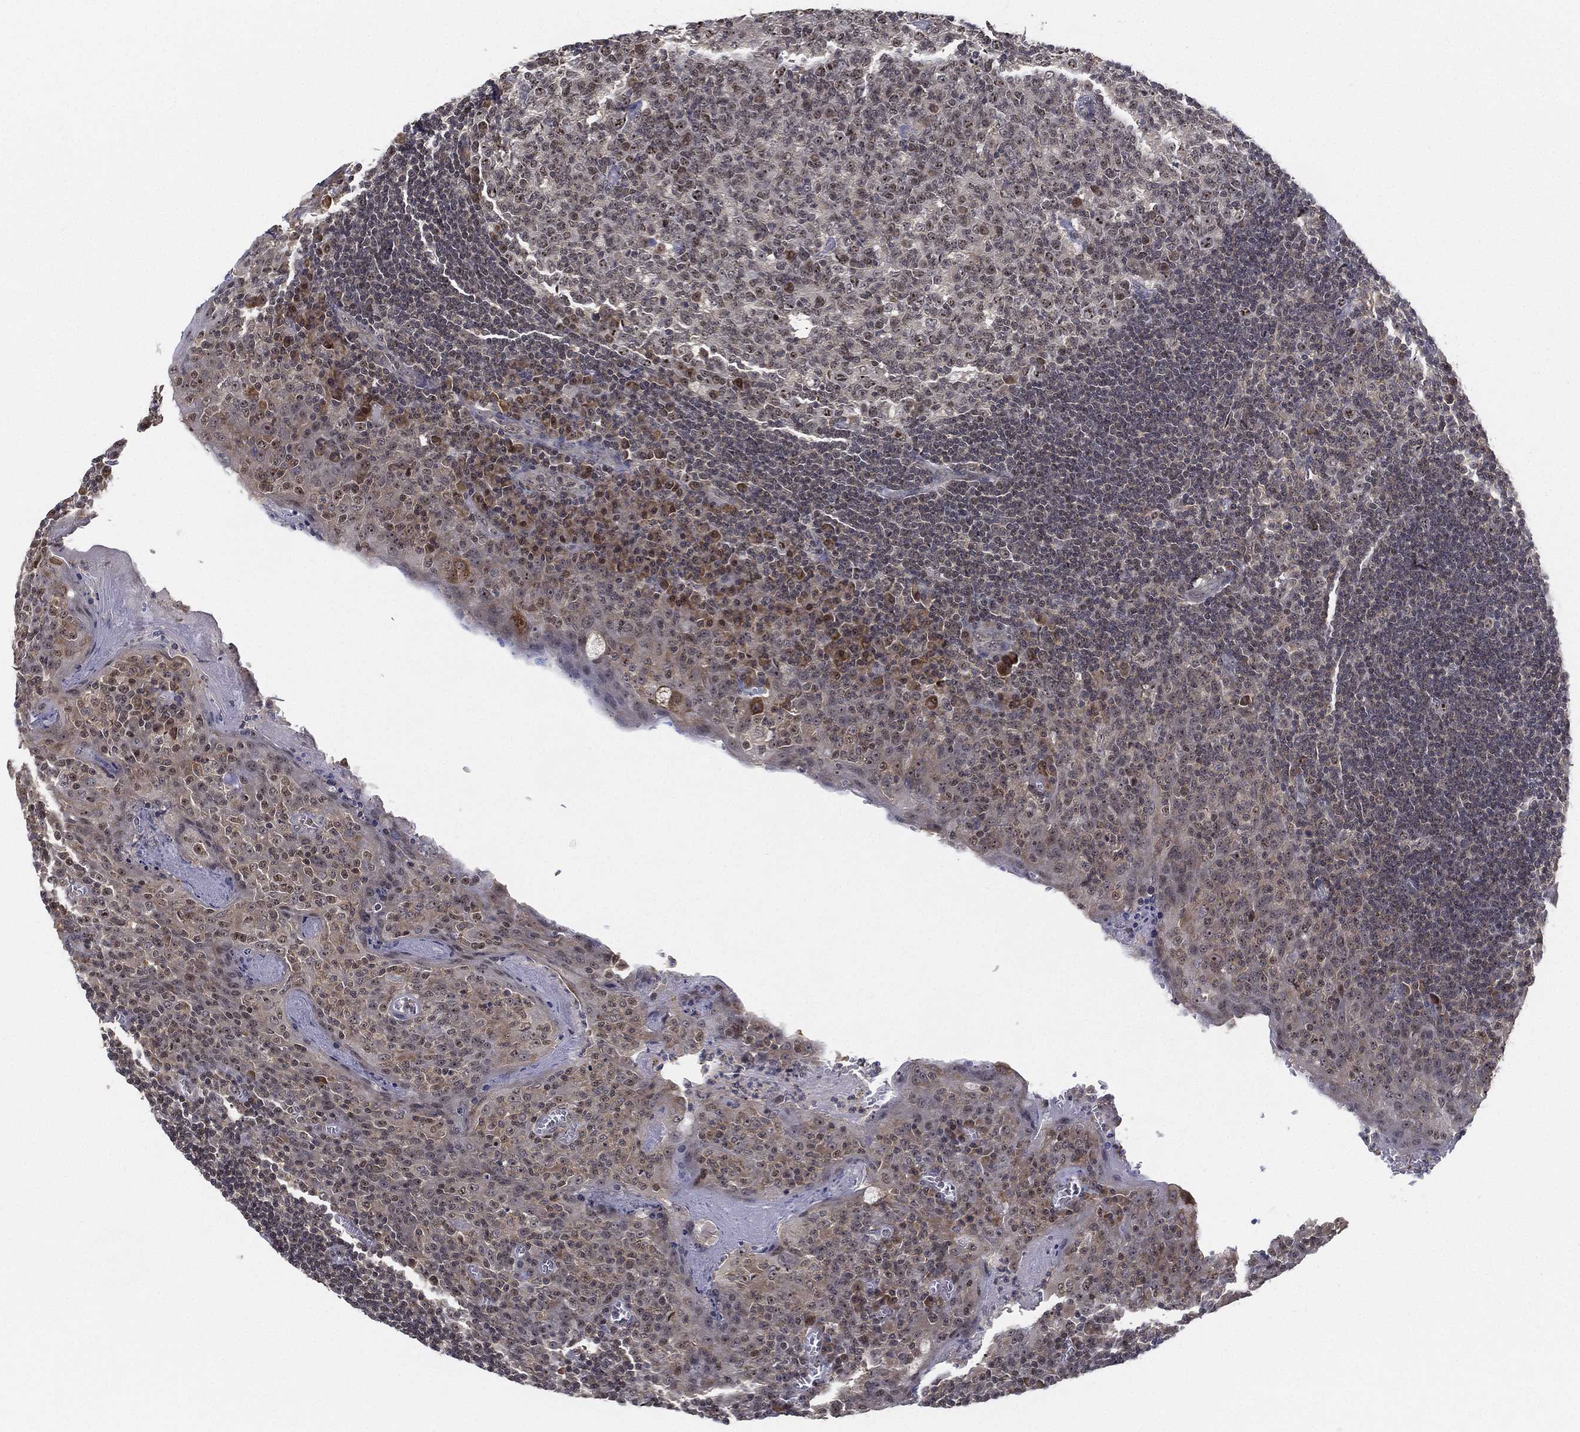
{"staining": {"intensity": "strong", "quantity": "<25%", "location": "nuclear"}, "tissue": "tonsil", "cell_type": "Germinal center cells", "image_type": "normal", "snomed": [{"axis": "morphology", "description": "Normal tissue, NOS"}, {"axis": "topography", "description": "Tonsil"}], "caption": "Protein analysis of normal tonsil exhibits strong nuclear positivity in approximately <25% of germinal center cells.", "gene": "PPP1R16B", "patient": {"sex": "female", "age": 13}}